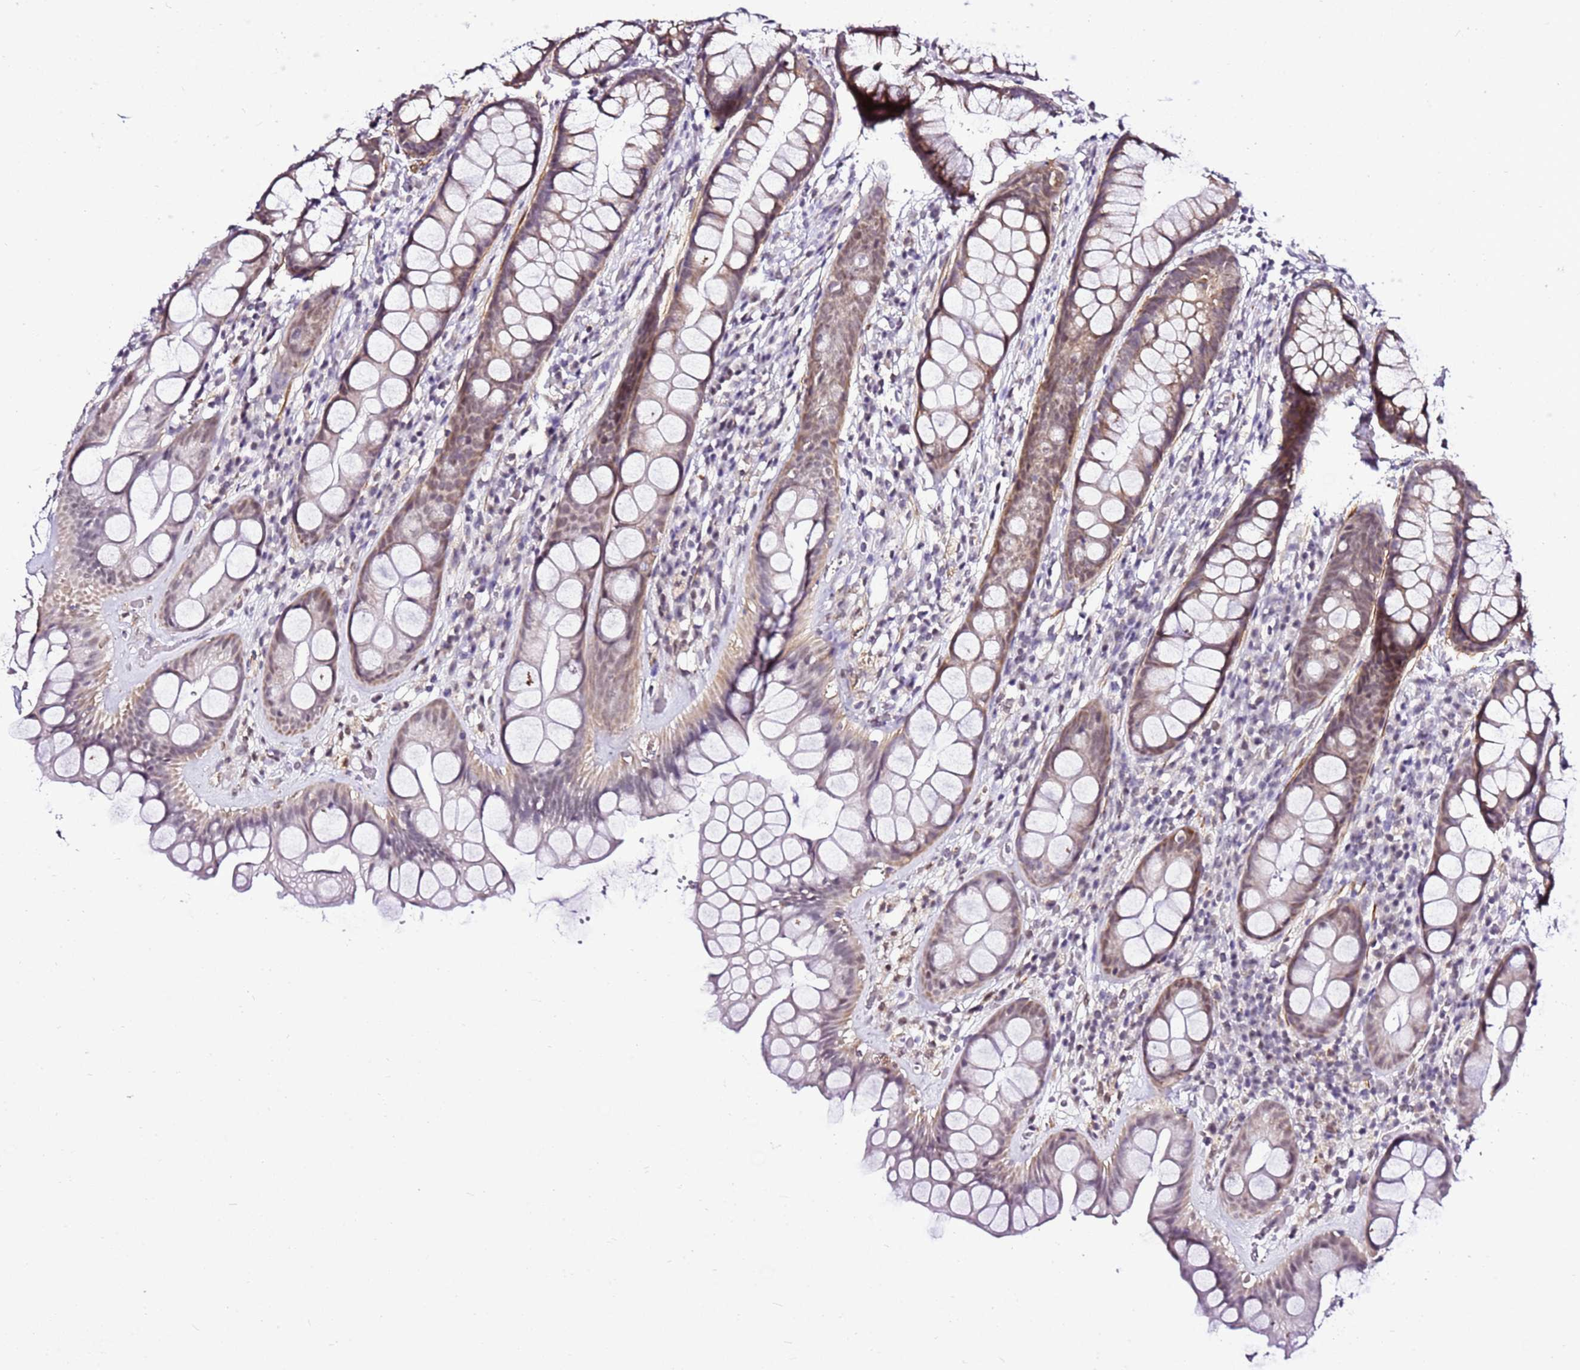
{"staining": {"intensity": "weak", "quantity": ">75%", "location": "cytoplasmic/membranous"}, "tissue": "rectum", "cell_type": "Glandular cells", "image_type": "normal", "snomed": [{"axis": "morphology", "description": "Normal tissue, NOS"}, {"axis": "topography", "description": "Rectum"}], "caption": "An IHC histopathology image of unremarkable tissue is shown. Protein staining in brown labels weak cytoplasmic/membranous positivity in rectum within glandular cells. The staining was performed using DAB, with brown indicating positive protein expression. Nuclei are stained blue with hematoxylin.", "gene": "SMIM4", "patient": {"sex": "male", "age": 74}}